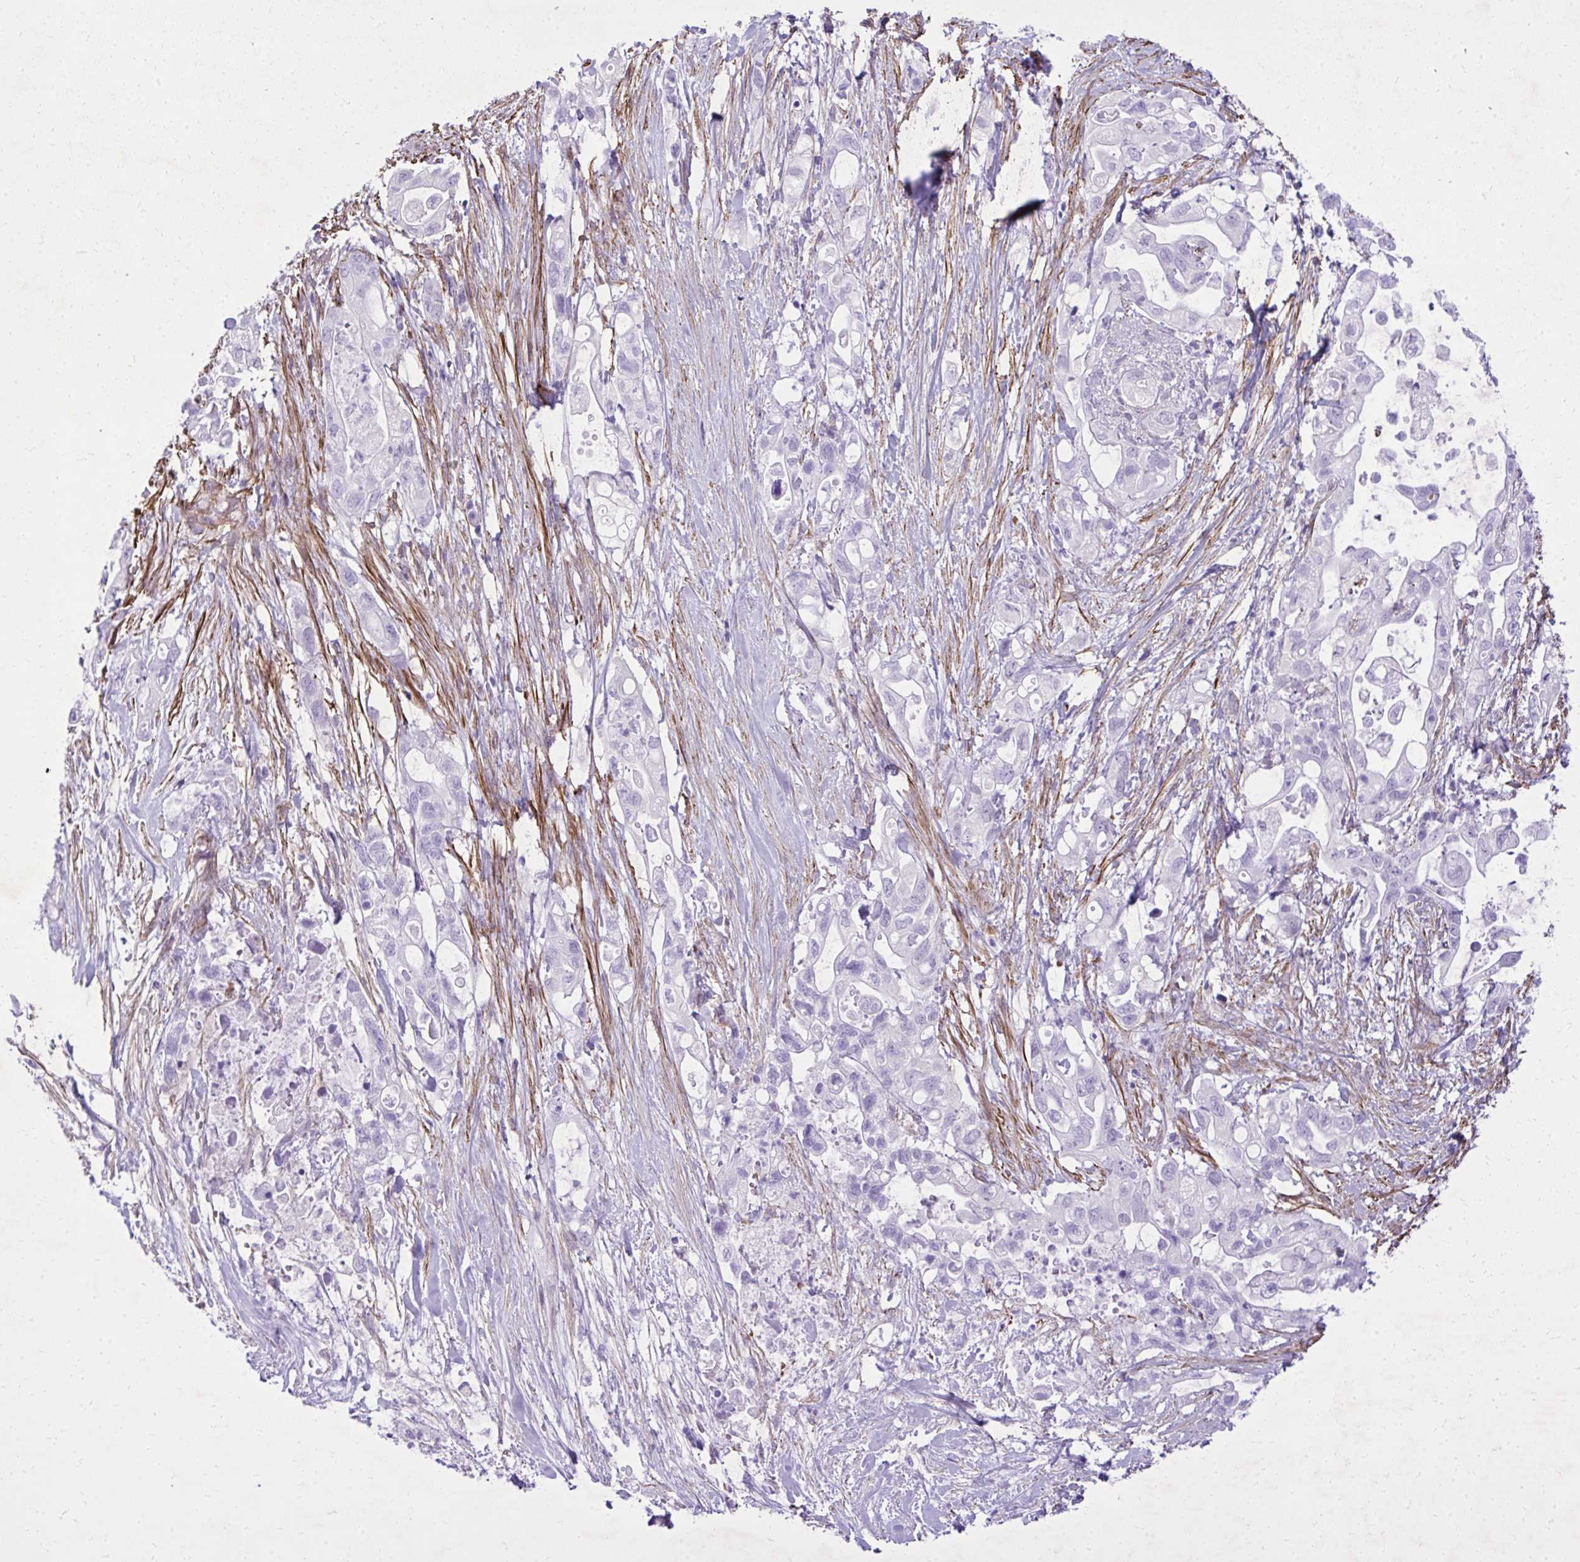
{"staining": {"intensity": "negative", "quantity": "none", "location": "none"}, "tissue": "pancreatic cancer", "cell_type": "Tumor cells", "image_type": "cancer", "snomed": [{"axis": "morphology", "description": "Adenocarcinoma, NOS"}, {"axis": "topography", "description": "Pancreas"}], "caption": "Immunohistochemistry (IHC) image of neoplastic tissue: pancreatic cancer (adenocarcinoma) stained with DAB reveals no significant protein positivity in tumor cells.", "gene": "PITPNM3", "patient": {"sex": "female", "age": 72}}